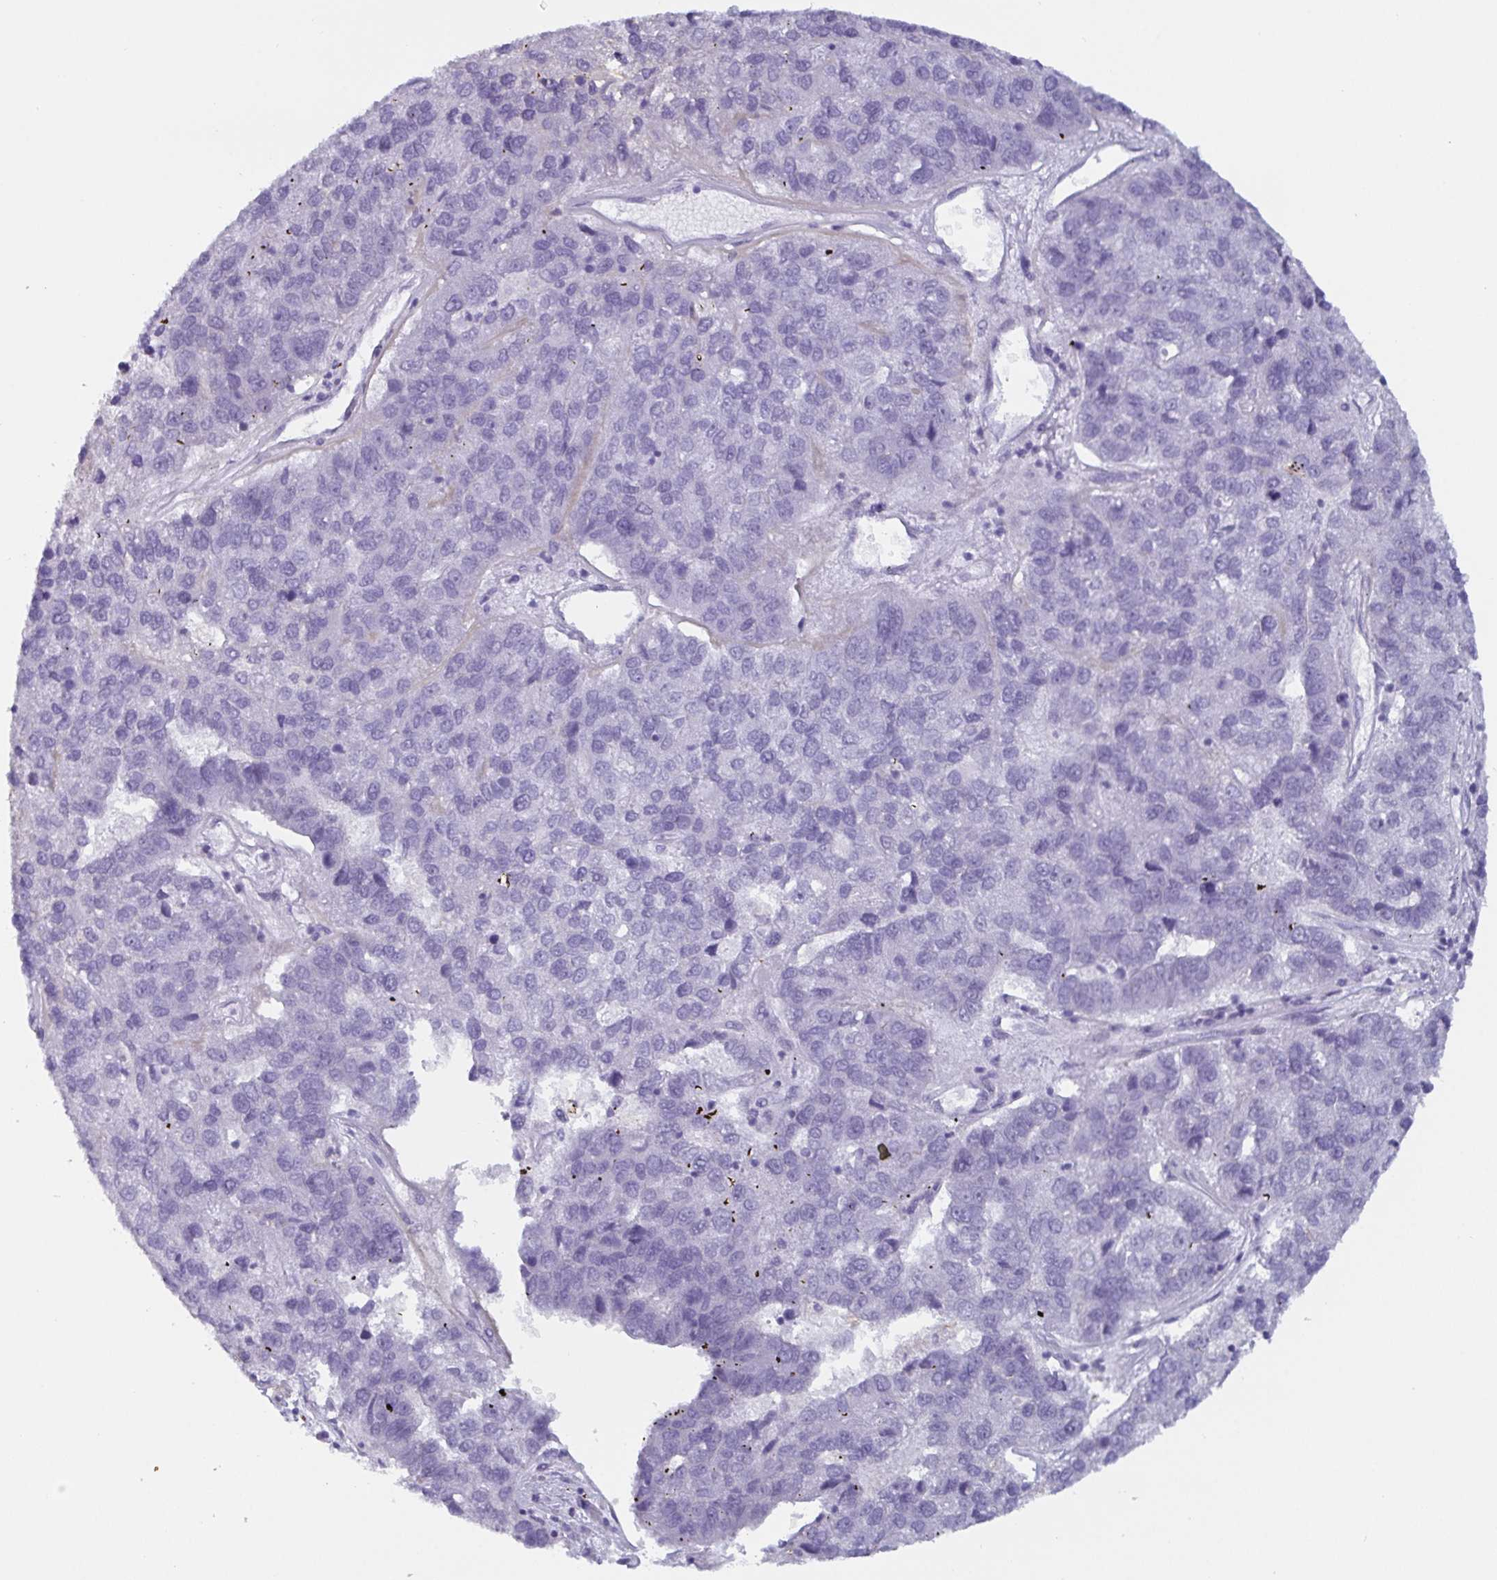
{"staining": {"intensity": "negative", "quantity": "none", "location": "none"}, "tissue": "pancreatic cancer", "cell_type": "Tumor cells", "image_type": "cancer", "snomed": [{"axis": "morphology", "description": "Adenocarcinoma, NOS"}, {"axis": "topography", "description": "Pancreas"}], "caption": "Image shows no significant protein staining in tumor cells of pancreatic cancer (adenocarcinoma).", "gene": "OR5P3", "patient": {"sex": "female", "age": 61}}